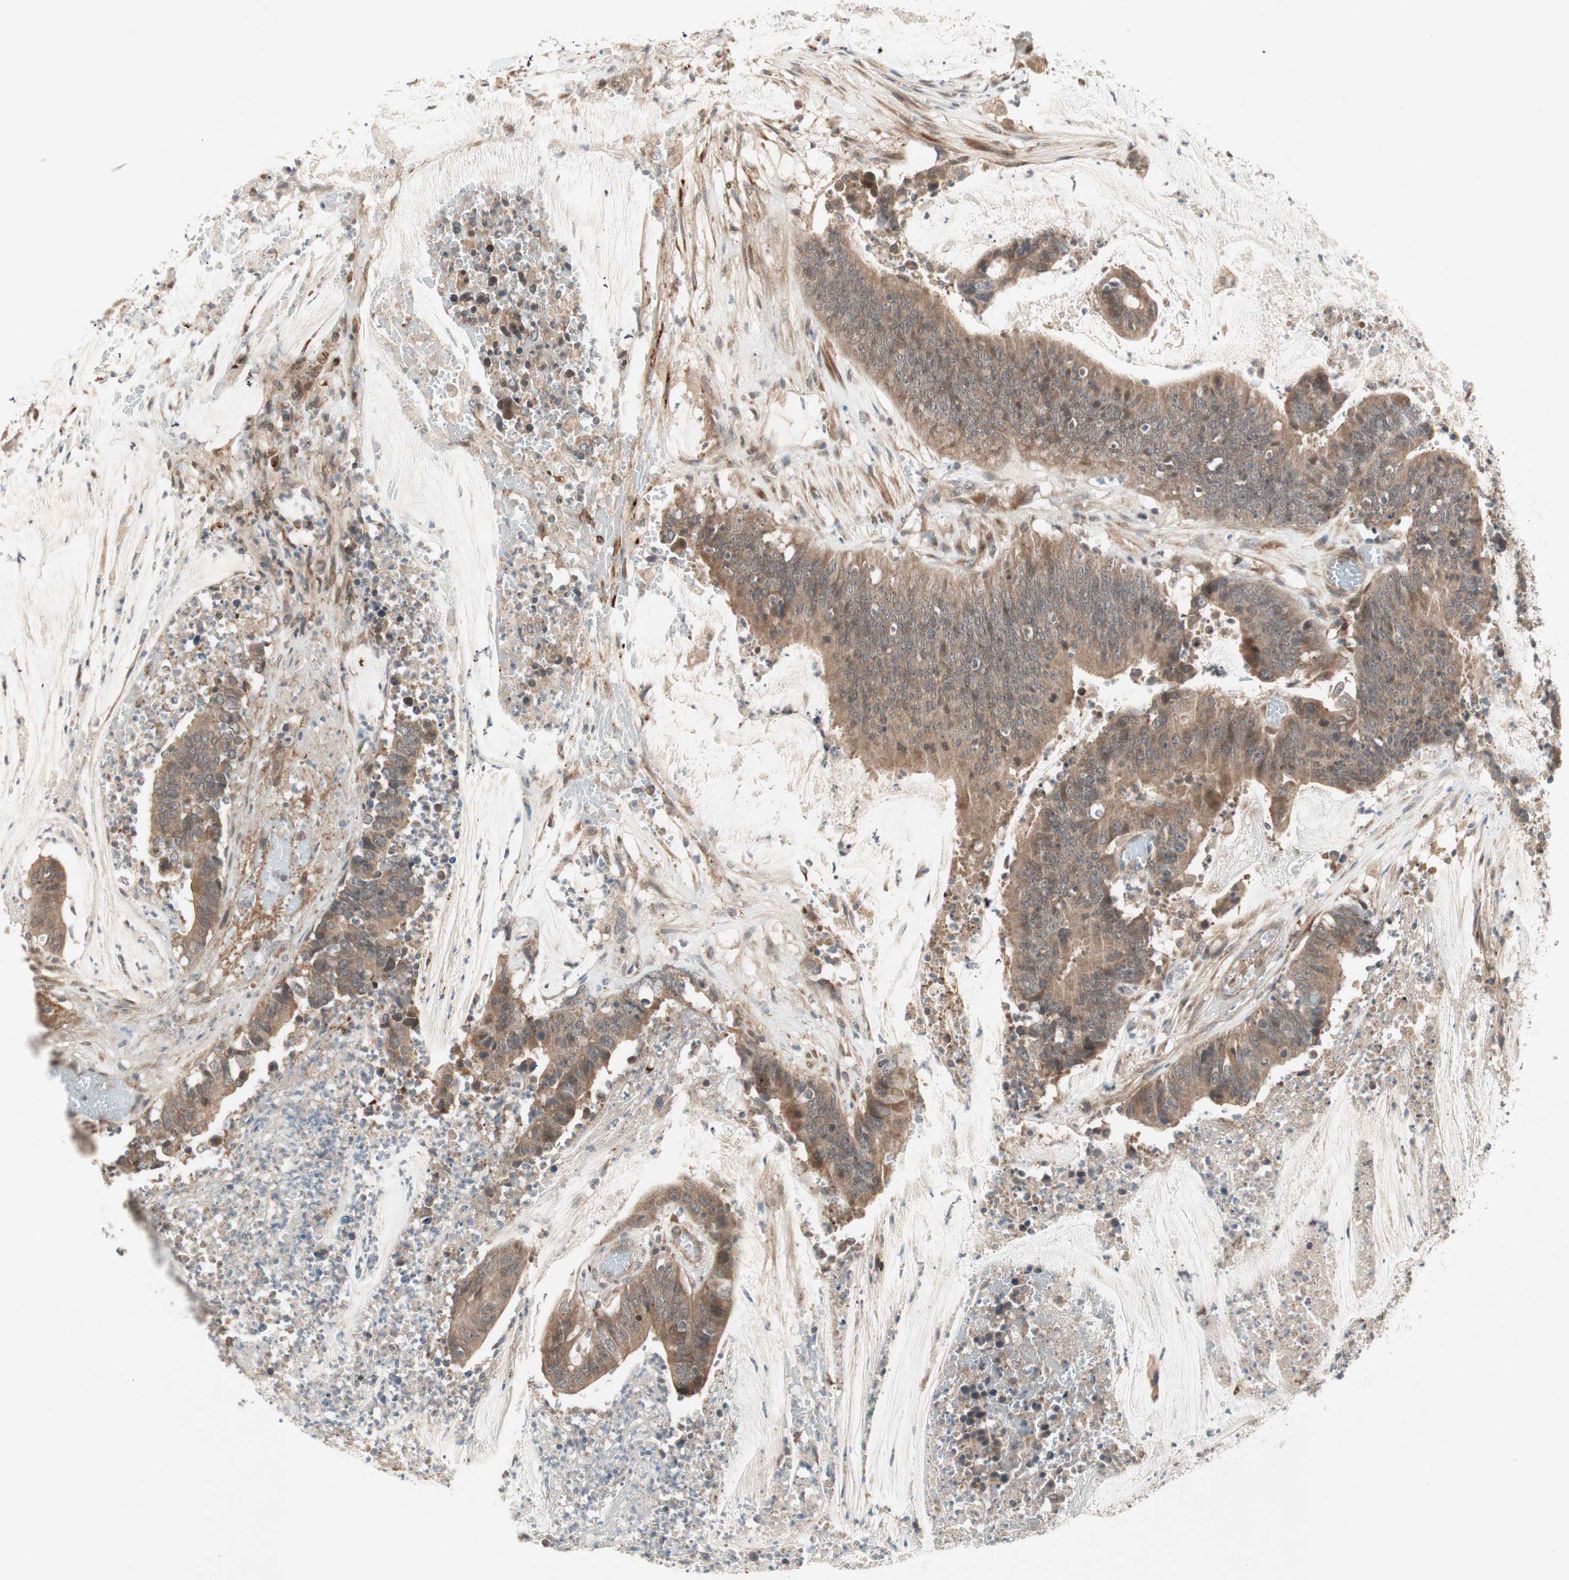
{"staining": {"intensity": "moderate", "quantity": ">75%", "location": "cytoplasmic/membranous"}, "tissue": "colorectal cancer", "cell_type": "Tumor cells", "image_type": "cancer", "snomed": [{"axis": "morphology", "description": "Adenocarcinoma, NOS"}, {"axis": "topography", "description": "Rectum"}], "caption": "An image of human adenocarcinoma (colorectal) stained for a protein reveals moderate cytoplasmic/membranous brown staining in tumor cells.", "gene": "PGBD1", "patient": {"sex": "female", "age": 66}}